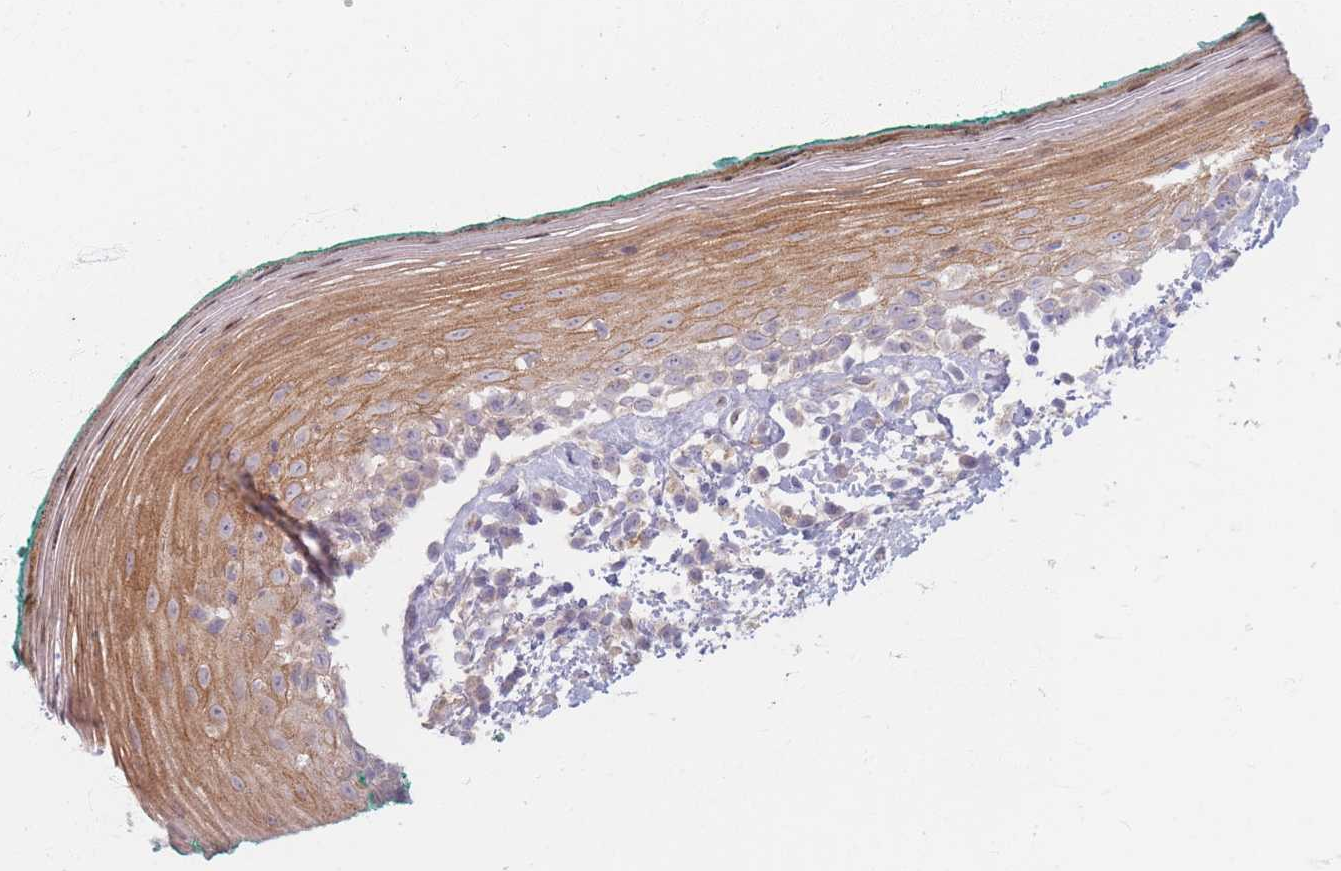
{"staining": {"intensity": "moderate", "quantity": "<25%", "location": "cytoplasmic/membranous"}, "tissue": "oral mucosa", "cell_type": "Squamous epithelial cells", "image_type": "normal", "snomed": [{"axis": "morphology", "description": "Normal tissue, NOS"}, {"axis": "topography", "description": "Oral tissue"}], "caption": "Benign oral mucosa was stained to show a protein in brown. There is low levels of moderate cytoplasmic/membranous positivity in approximately <25% of squamous epithelial cells.", "gene": "CHCHD7", "patient": {"sex": "female", "age": 83}}